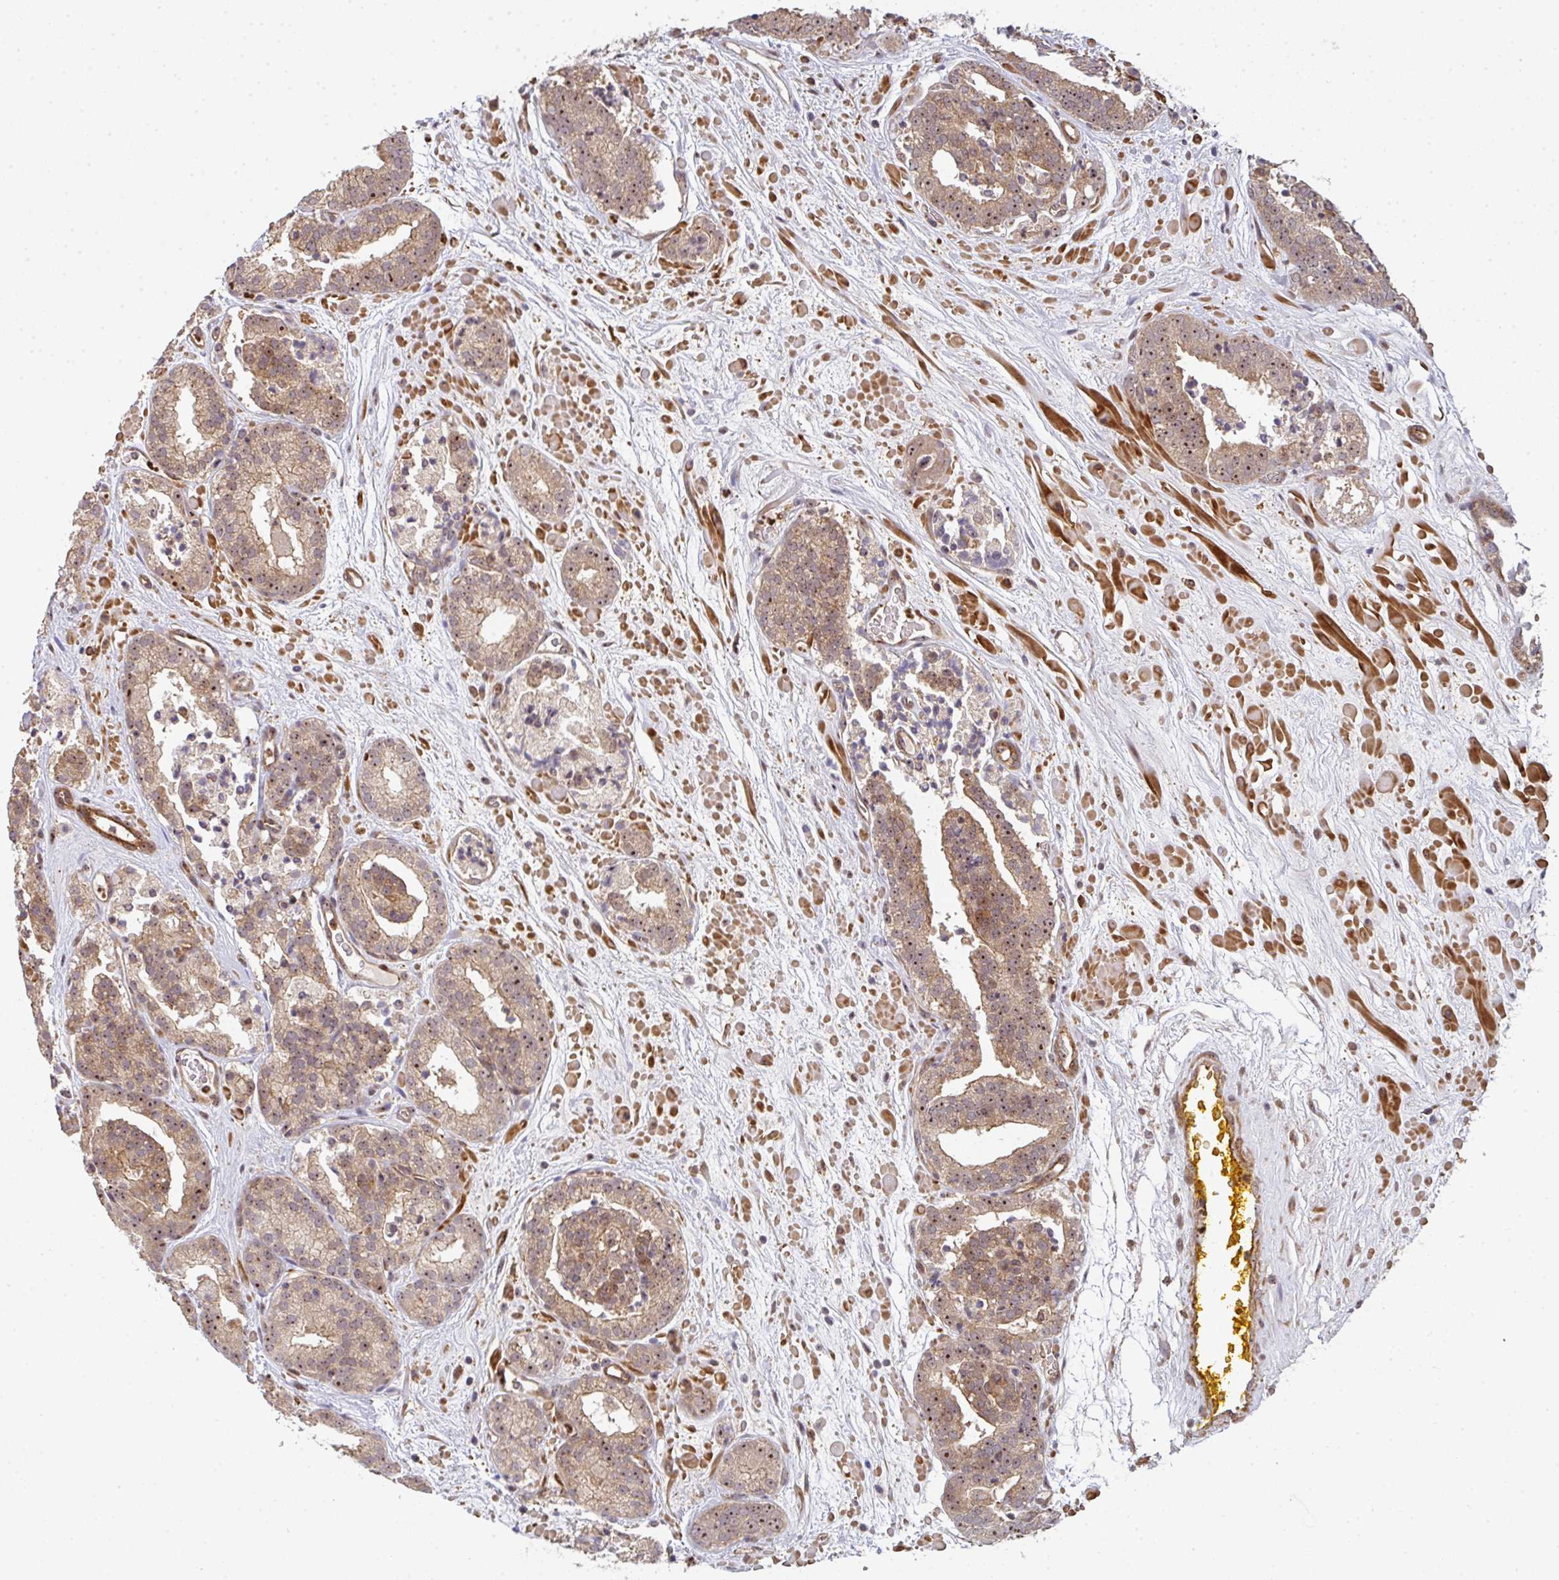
{"staining": {"intensity": "moderate", "quantity": ">75%", "location": "cytoplasmic/membranous,nuclear"}, "tissue": "prostate cancer", "cell_type": "Tumor cells", "image_type": "cancer", "snomed": [{"axis": "morphology", "description": "Adenocarcinoma, High grade"}, {"axis": "topography", "description": "Prostate"}], "caption": "Brown immunohistochemical staining in human prostate adenocarcinoma (high-grade) demonstrates moderate cytoplasmic/membranous and nuclear positivity in approximately >75% of tumor cells. The staining is performed using DAB (3,3'-diaminobenzidine) brown chromogen to label protein expression. The nuclei are counter-stained blue using hematoxylin.", "gene": "SIMC1", "patient": {"sex": "male", "age": 66}}